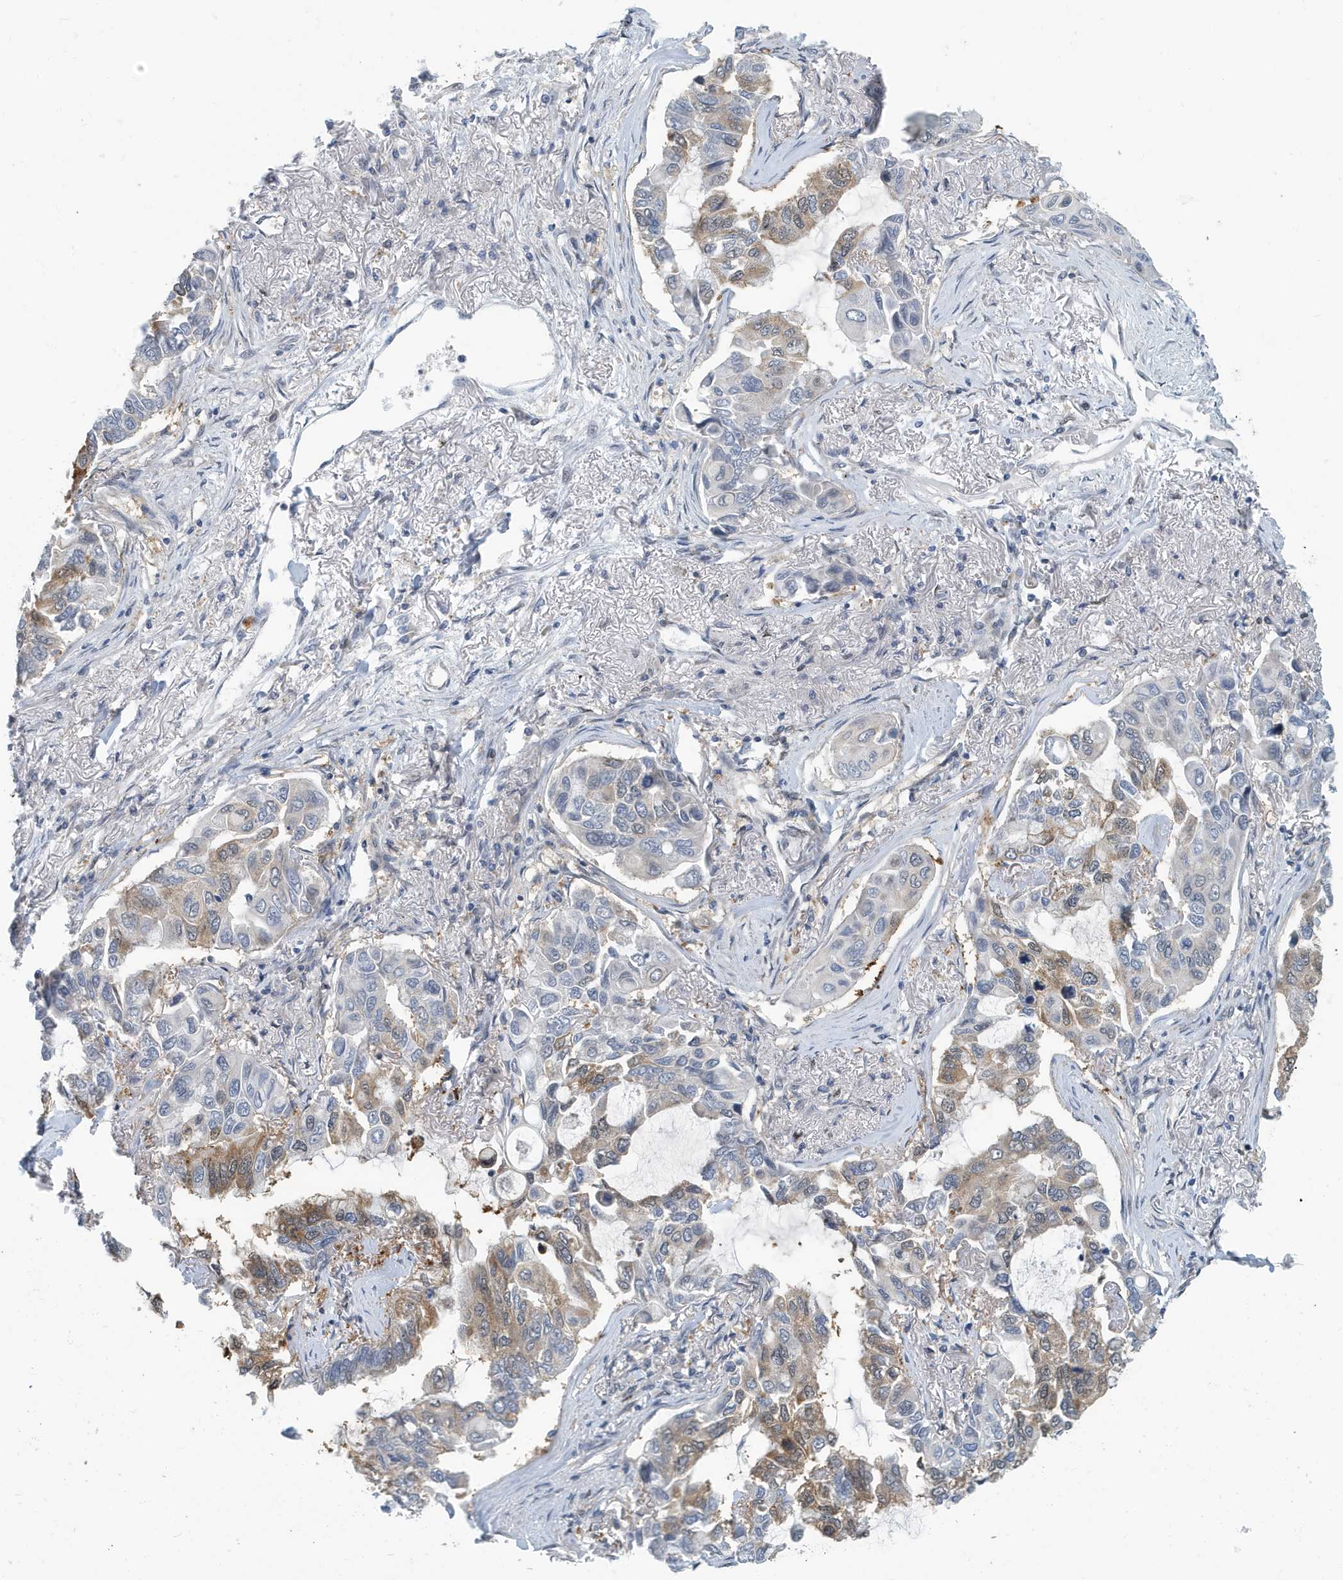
{"staining": {"intensity": "moderate", "quantity": "<25%", "location": "cytoplasmic/membranous"}, "tissue": "lung cancer", "cell_type": "Tumor cells", "image_type": "cancer", "snomed": [{"axis": "morphology", "description": "Adenocarcinoma, NOS"}, {"axis": "topography", "description": "Lung"}], "caption": "IHC histopathology image of neoplastic tissue: human lung adenocarcinoma stained using immunohistochemistry (IHC) shows low levels of moderate protein expression localized specifically in the cytoplasmic/membranous of tumor cells, appearing as a cytoplasmic/membranous brown color.", "gene": "KIF15", "patient": {"sex": "male", "age": 64}}